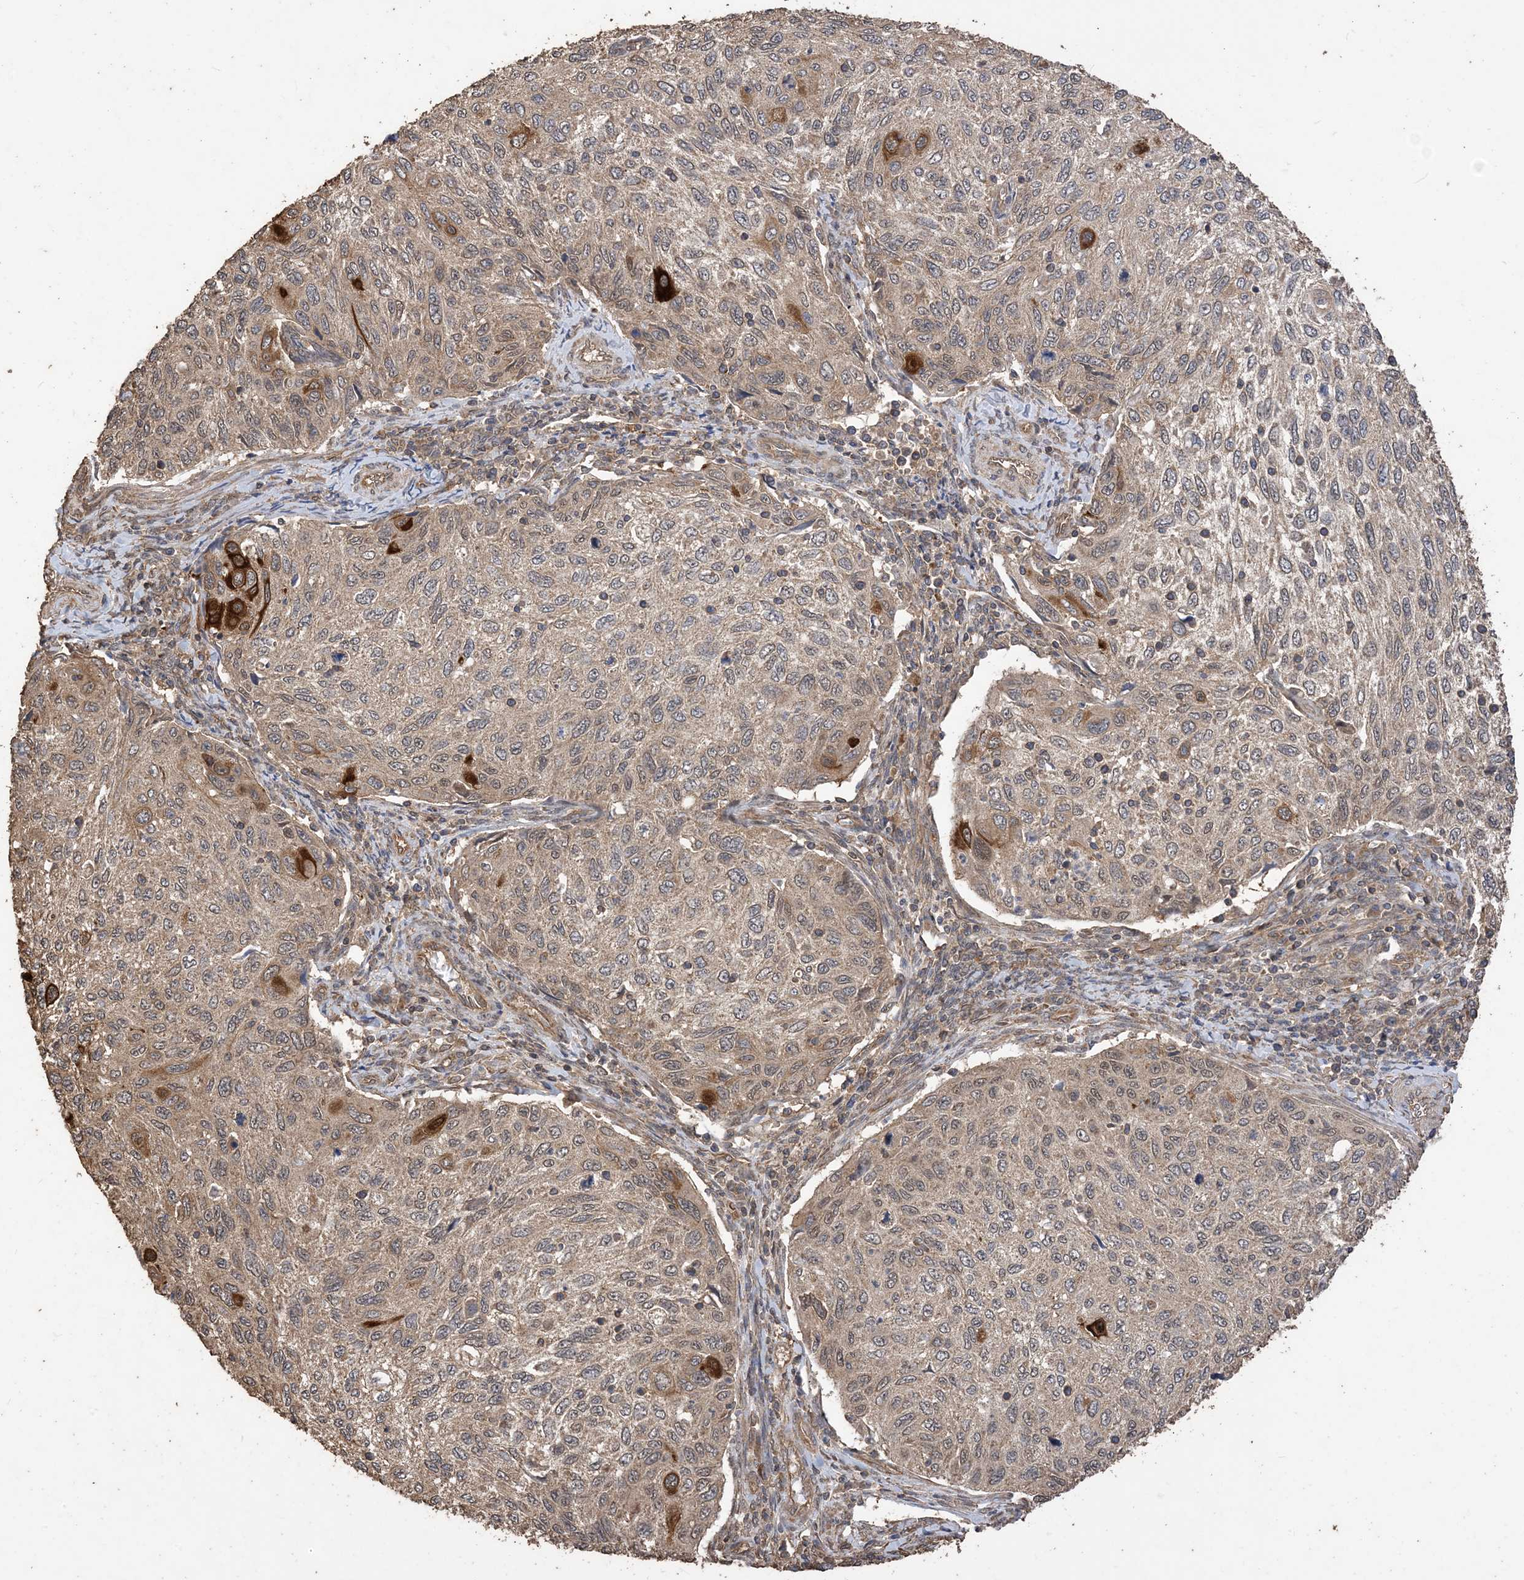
{"staining": {"intensity": "moderate", "quantity": "<25%", "location": "cytoplasmic/membranous"}, "tissue": "cervical cancer", "cell_type": "Tumor cells", "image_type": "cancer", "snomed": [{"axis": "morphology", "description": "Squamous cell carcinoma, NOS"}, {"axis": "topography", "description": "Cervix"}], "caption": "IHC (DAB (3,3'-diaminobenzidine)) staining of cervical cancer exhibits moderate cytoplasmic/membranous protein expression in about <25% of tumor cells.", "gene": "ZKSCAN5", "patient": {"sex": "female", "age": 70}}